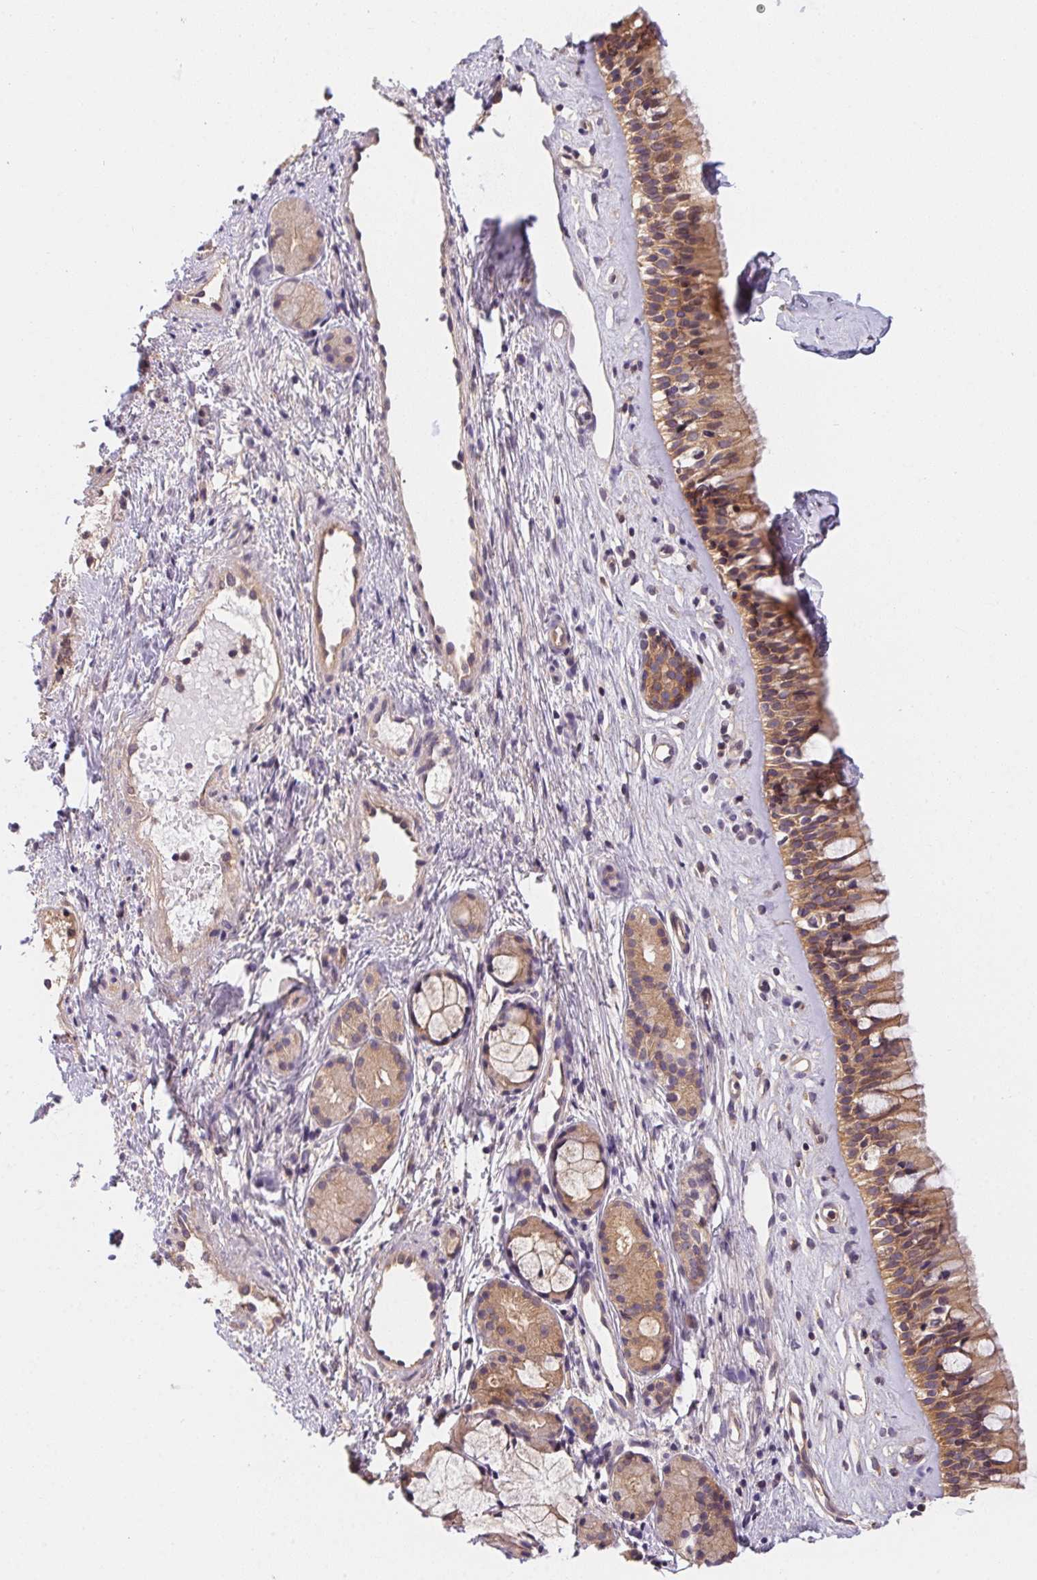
{"staining": {"intensity": "moderate", "quantity": "25%-75%", "location": "cytoplasmic/membranous"}, "tissue": "nasopharynx", "cell_type": "Respiratory epithelial cells", "image_type": "normal", "snomed": [{"axis": "morphology", "description": "Normal tissue, NOS"}, {"axis": "topography", "description": "Nasopharynx"}], "caption": "The image demonstrates staining of benign nasopharynx, revealing moderate cytoplasmic/membranous protein positivity (brown color) within respiratory epithelial cells. (DAB IHC with brightfield microscopy, high magnification).", "gene": "PRKAA1", "patient": {"sex": "female", "age": 52}}